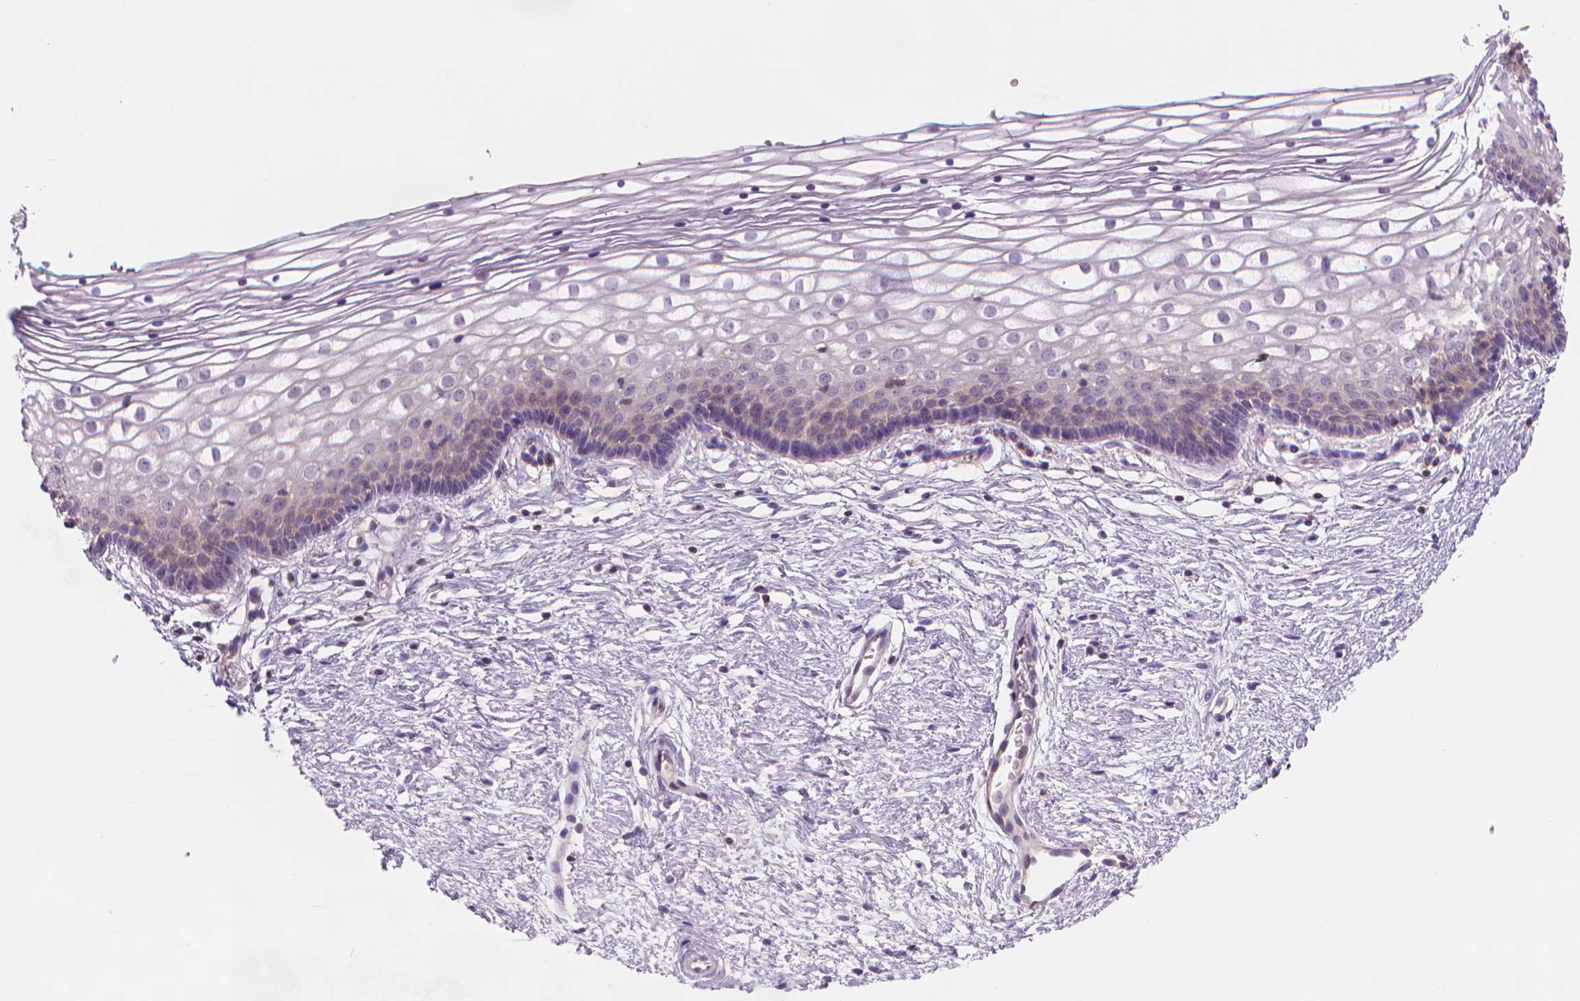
{"staining": {"intensity": "negative", "quantity": "none", "location": "none"}, "tissue": "vagina", "cell_type": "Squamous epithelial cells", "image_type": "normal", "snomed": [{"axis": "morphology", "description": "Normal tissue, NOS"}, {"axis": "topography", "description": "Vagina"}], "caption": "Immunohistochemistry (IHC) image of normal human vagina stained for a protein (brown), which shows no positivity in squamous epithelial cells.", "gene": "ENSG00000187186", "patient": {"sex": "female", "age": 36}}